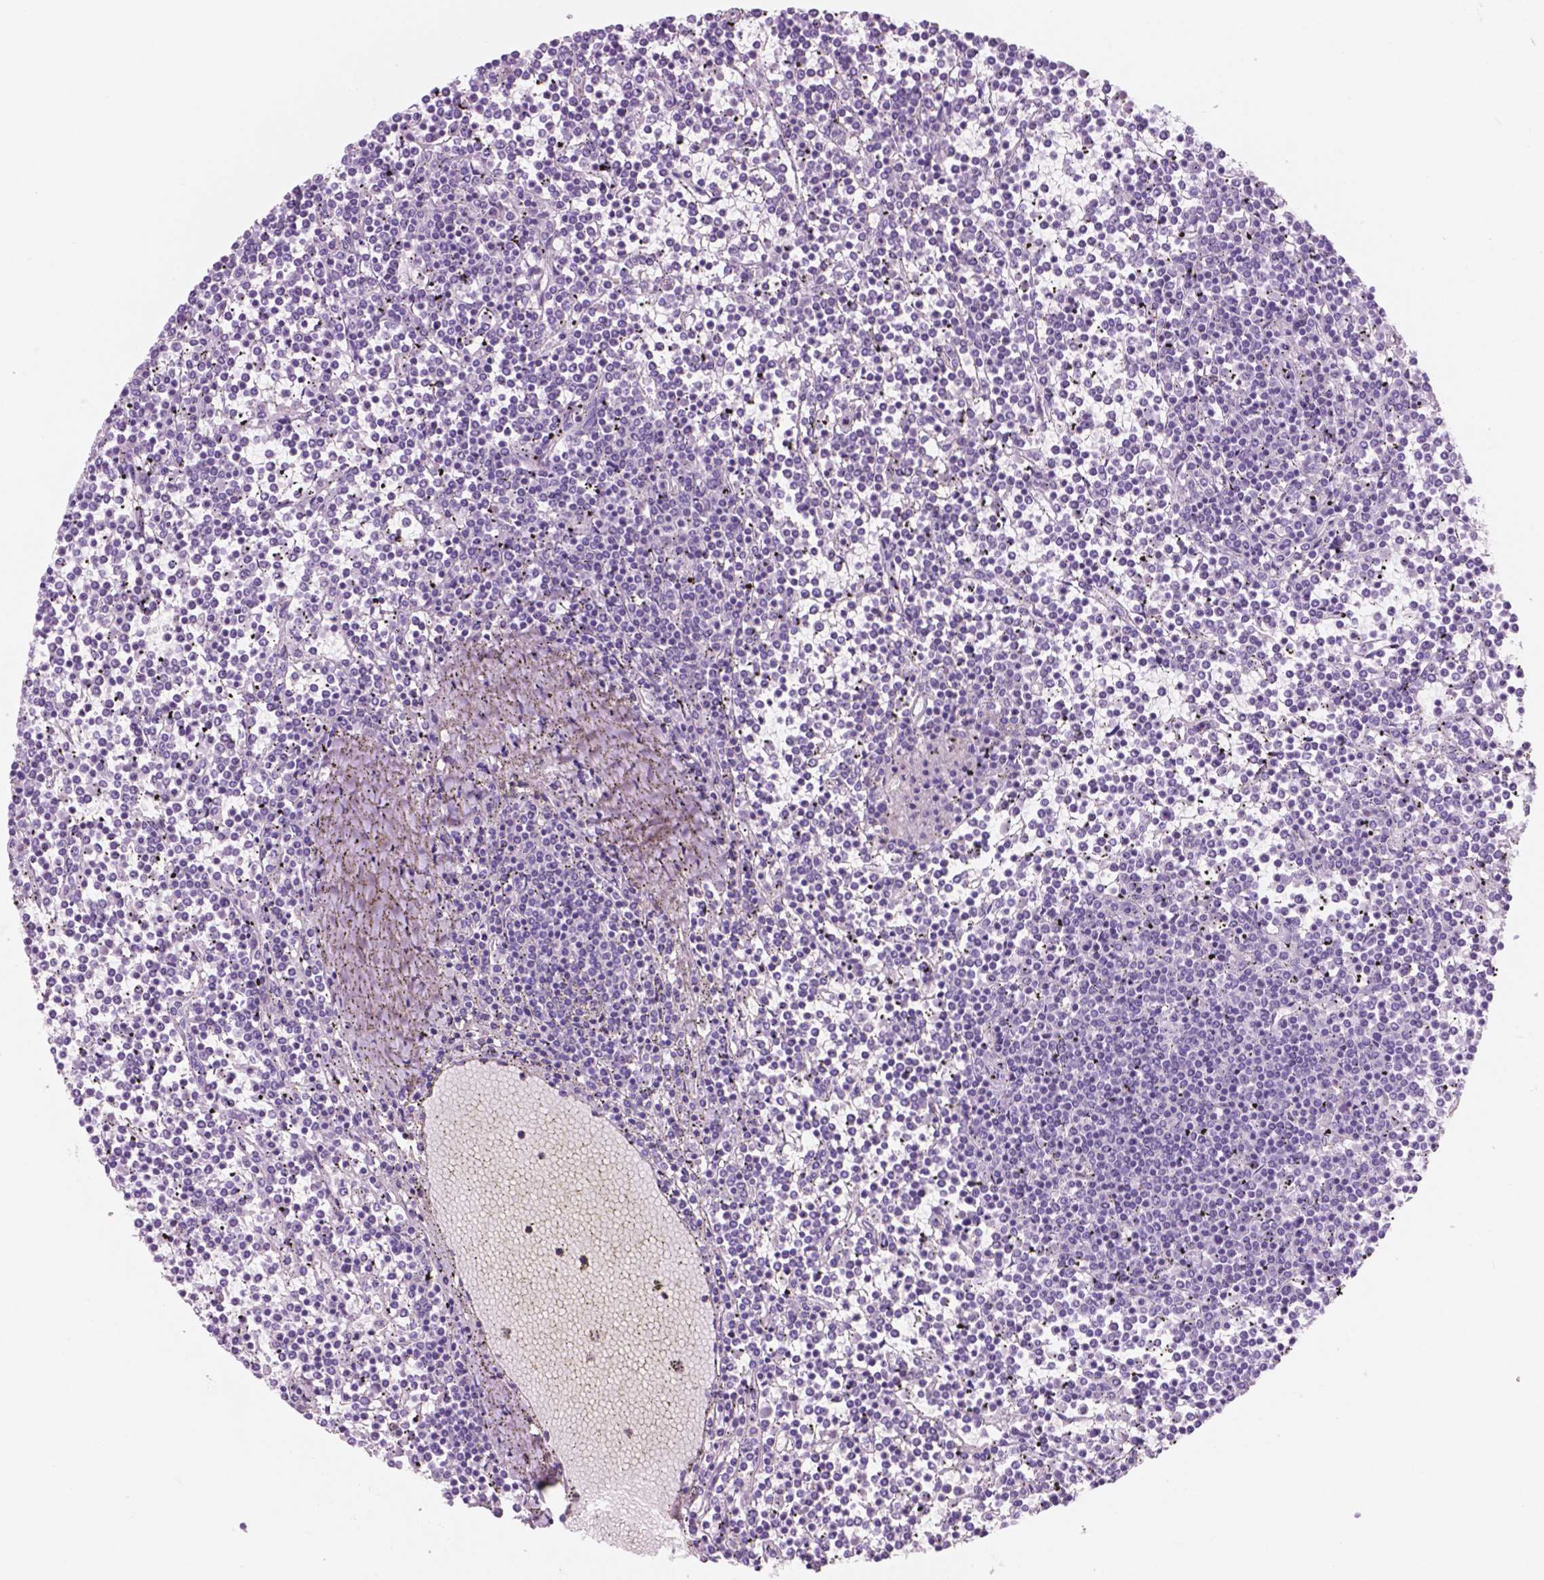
{"staining": {"intensity": "negative", "quantity": "none", "location": "none"}, "tissue": "lymphoma", "cell_type": "Tumor cells", "image_type": "cancer", "snomed": [{"axis": "morphology", "description": "Malignant lymphoma, non-Hodgkin's type, Low grade"}, {"axis": "topography", "description": "Spleen"}], "caption": "Lymphoma was stained to show a protein in brown. There is no significant expression in tumor cells. (Immunohistochemistry, brightfield microscopy, high magnification).", "gene": "CUZD1", "patient": {"sex": "female", "age": 19}}